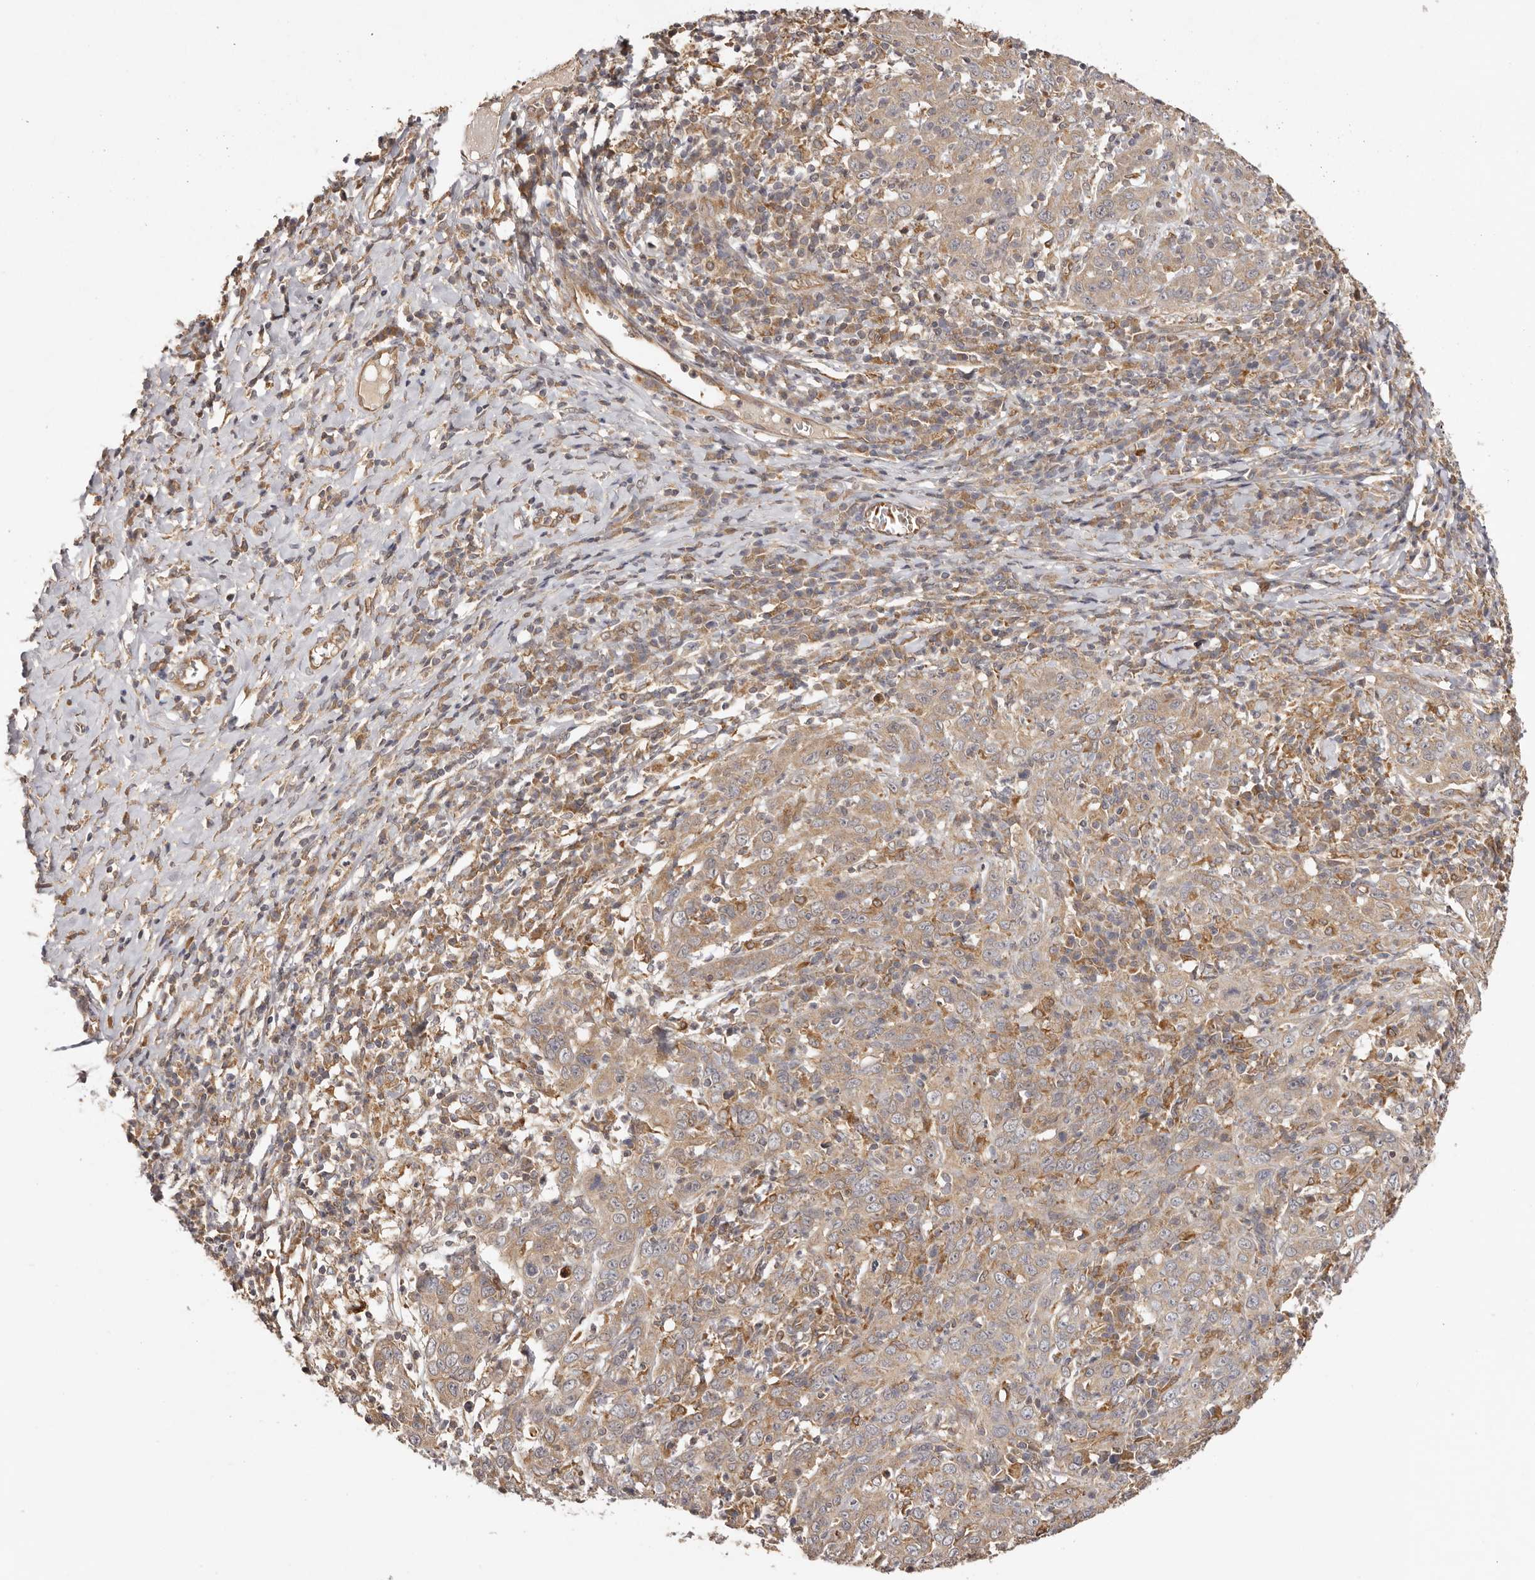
{"staining": {"intensity": "weak", "quantity": ">75%", "location": "cytoplasmic/membranous"}, "tissue": "cervical cancer", "cell_type": "Tumor cells", "image_type": "cancer", "snomed": [{"axis": "morphology", "description": "Squamous cell carcinoma, NOS"}, {"axis": "topography", "description": "Cervix"}], "caption": "Protein staining of cervical squamous cell carcinoma tissue shows weak cytoplasmic/membranous expression in approximately >75% of tumor cells.", "gene": "UBR2", "patient": {"sex": "female", "age": 46}}